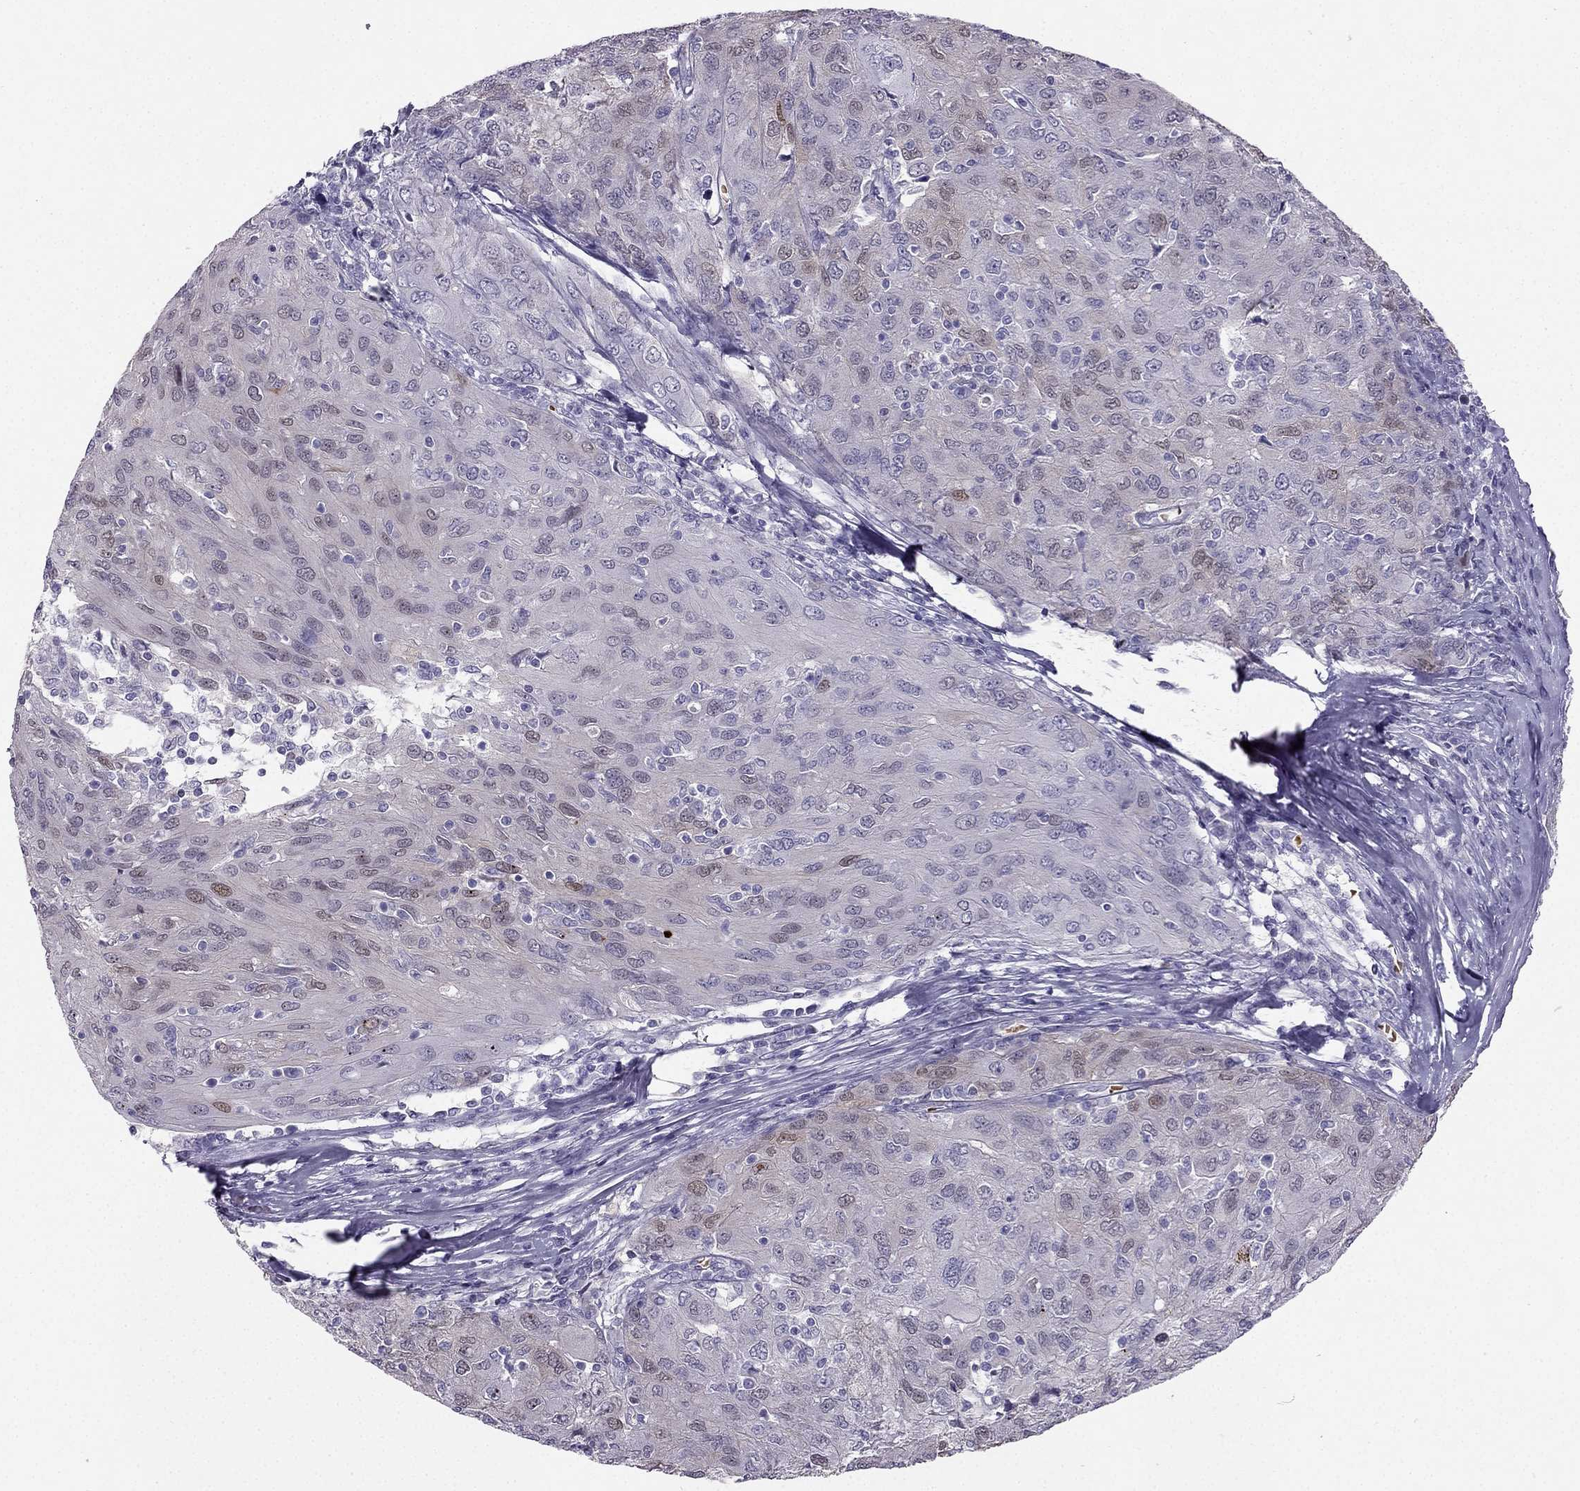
{"staining": {"intensity": "moderate", "quantity": "<25%", "location": "nuclear"}, "tissue": "ovarian cancer", "cell_type": "Tumor cells", "image_type": "cancer", "snomed": [{"axis": "morphology", "description": "Carcinoma, endometroid"}, {"axis": "topography", "description": "Ovary"}], "caption": "IHC of ovarian endometroid carcinoma displays low levels of moderate nuclear expression in approximately <25% of tumor cells.", "gene": "RSPH14", "patient": {"sex": "female", "age": 50}}